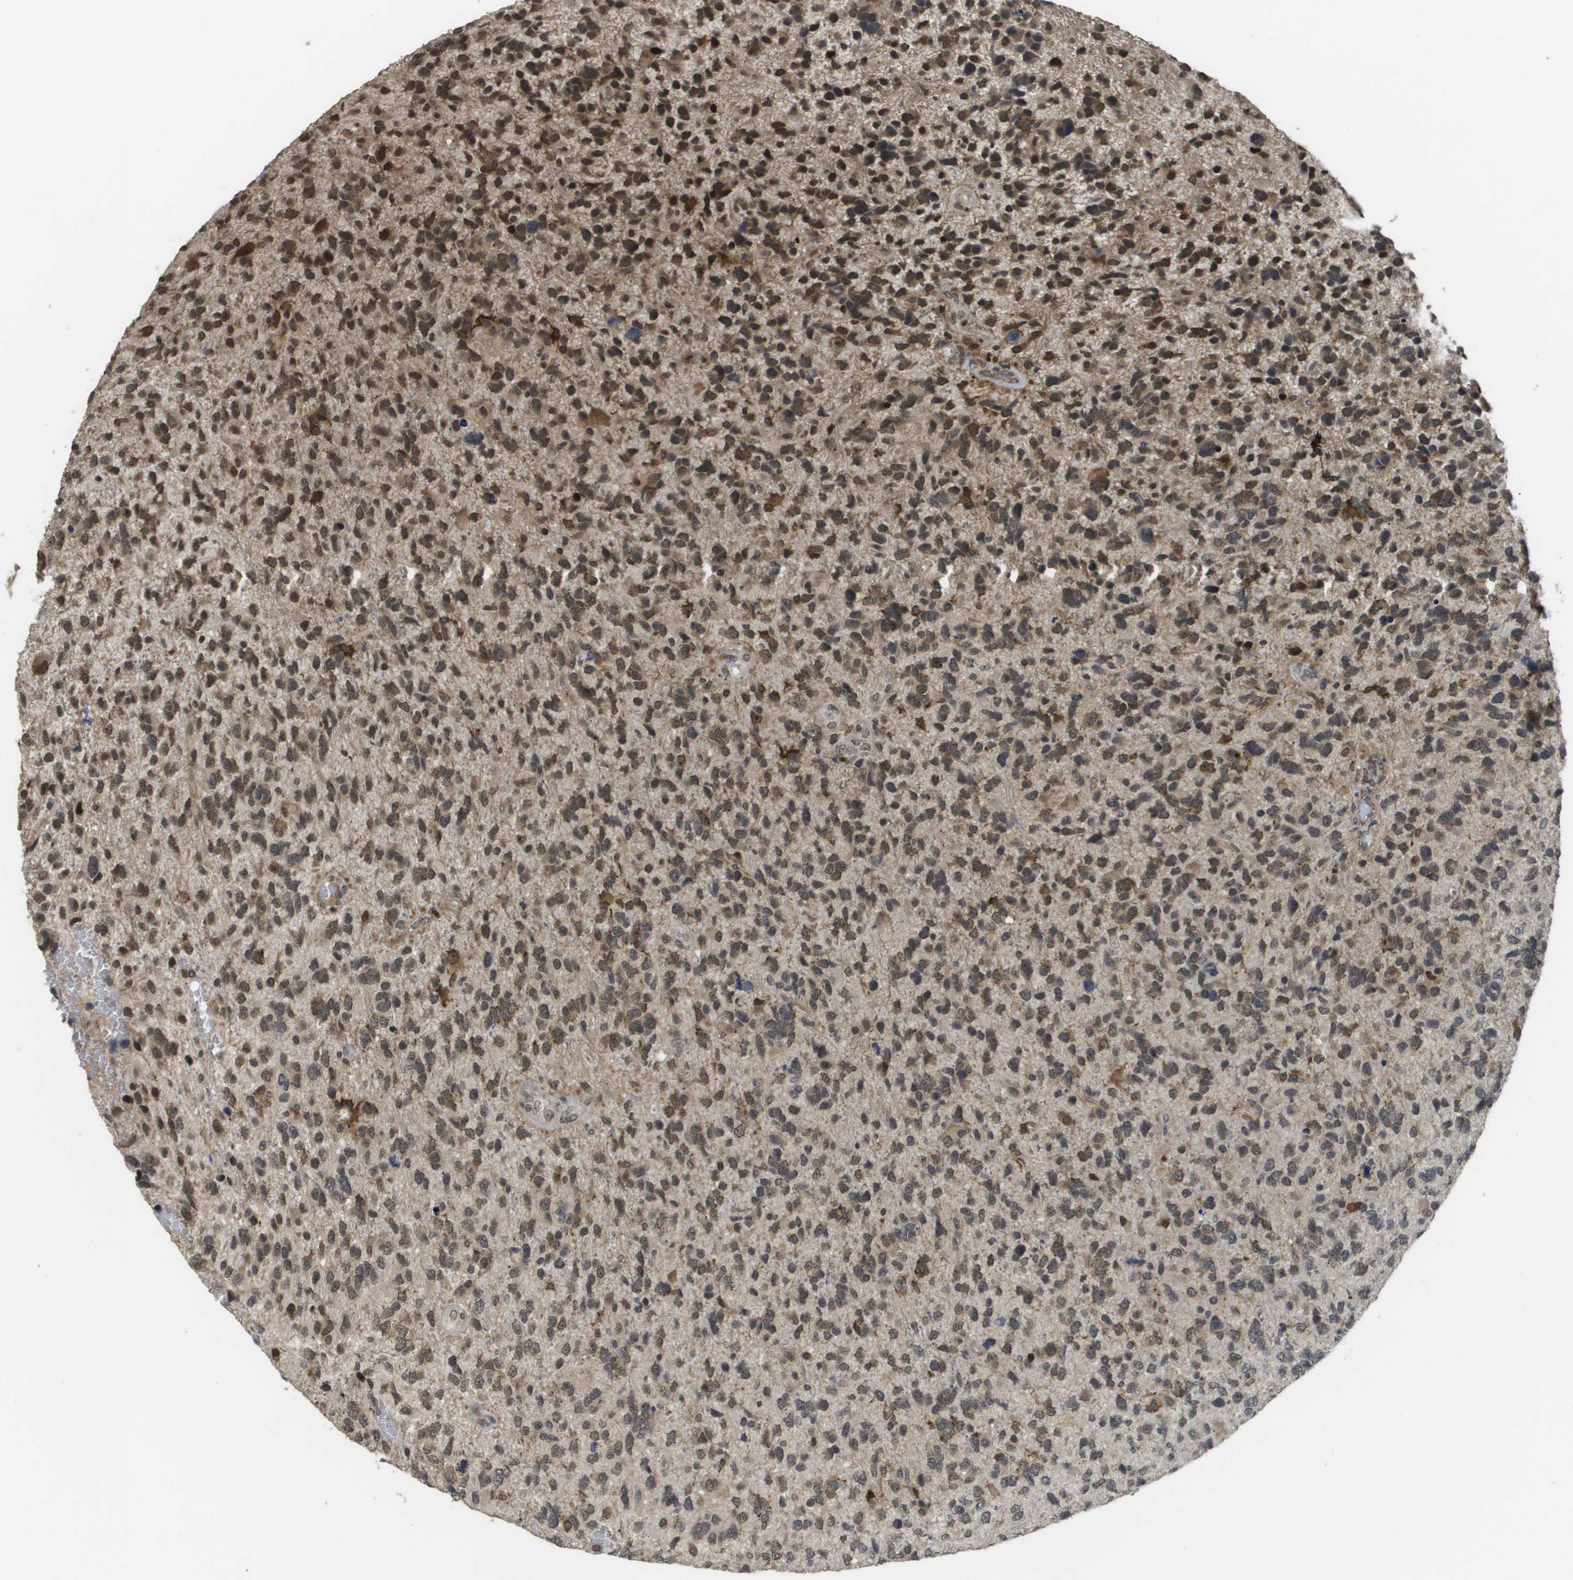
{"staining": {"intensity": "weak", "quantity": "25%-75%", "location": "cytoplasmic/membranous,nuclear"}, "tissue": "glioma", "cell_type": "Tumor cells", "image_type": "cancer", "snomed": [{"axis": "morphology", "description": "Glioma, malignant, High grade"}, {"axis": "topography", "description": "Brain"}], "caption": "Protein analysis of glioma tissue displays weak cytoplasmic/membranous and nuclear staining in about 25%-75% of tumor cells.", "gene": "KAT5", "patient": {"sex": "female", "age": 58}}